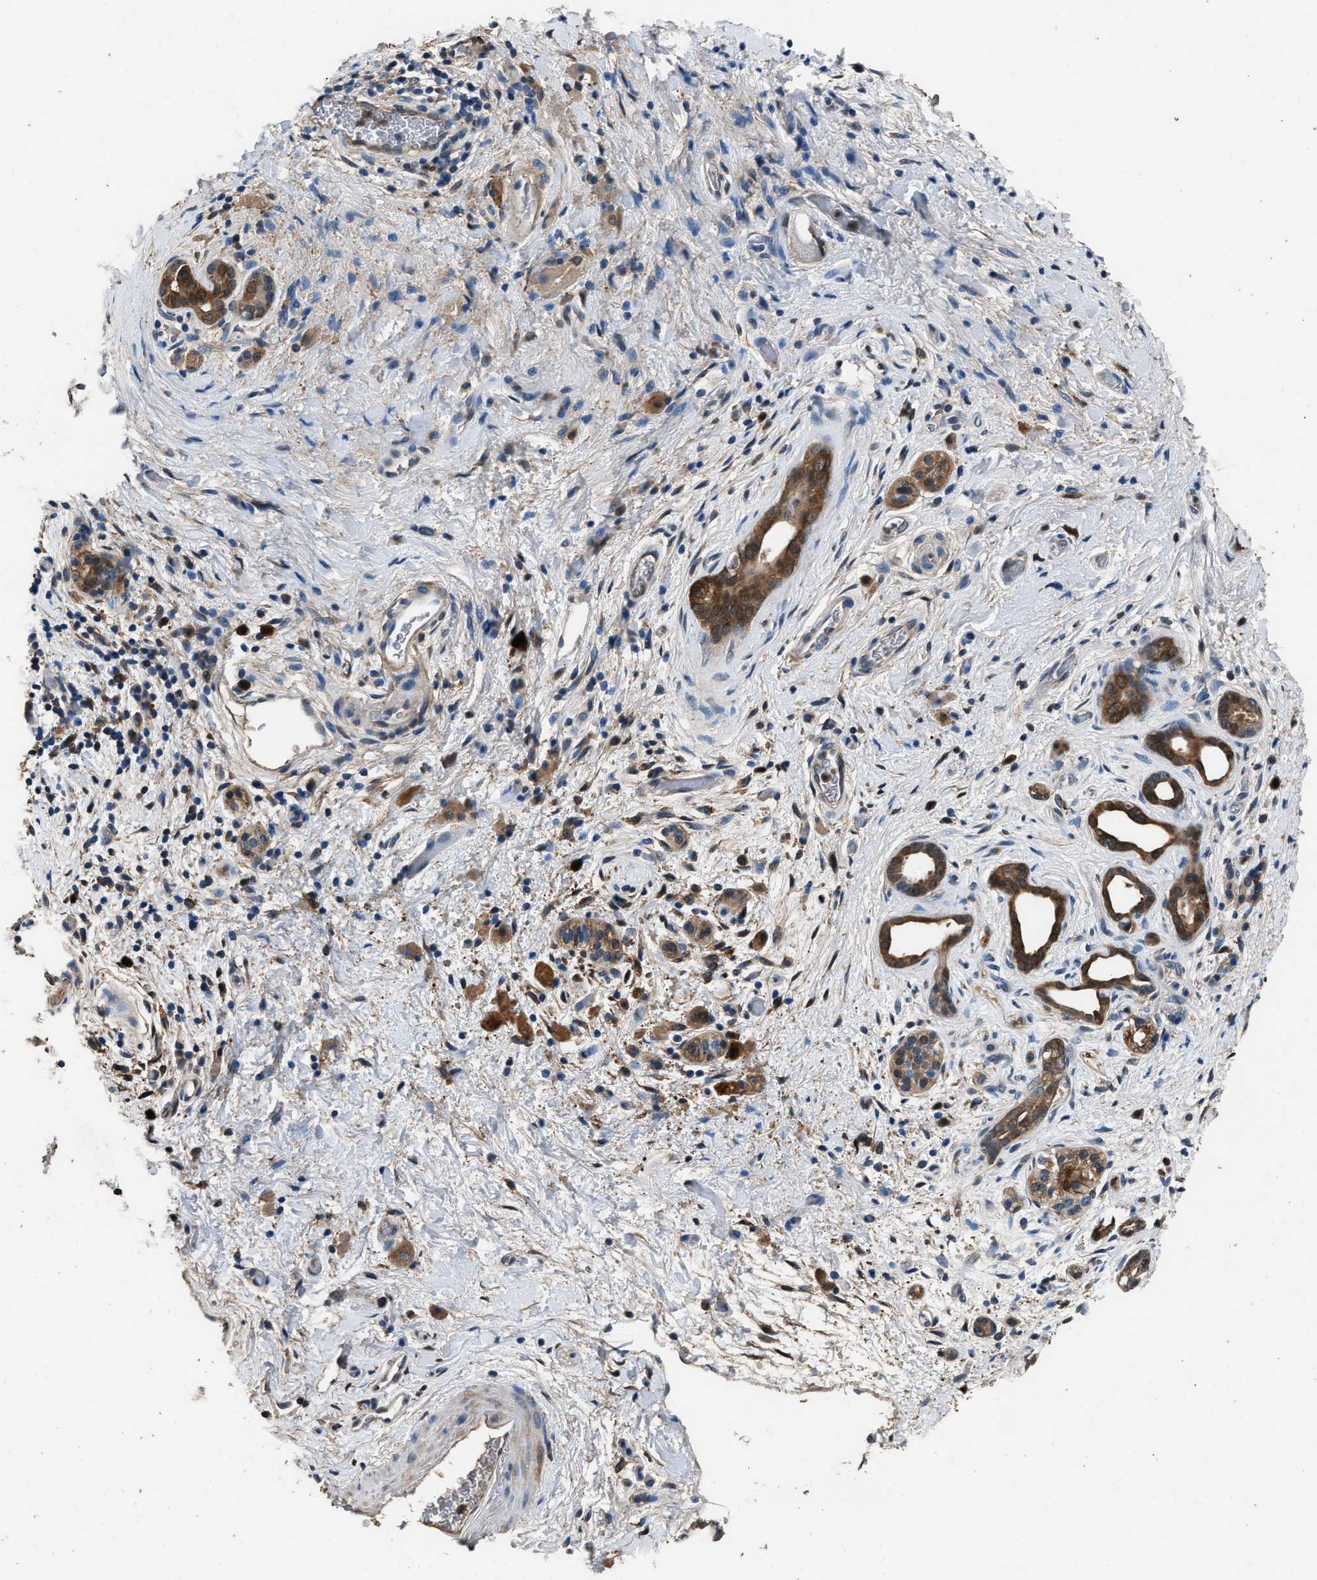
{"staining": {"intensity": "moderate", "quantity": ">75%", "location": "cytoplasmic/membranous"}, "tissue": "pancreatic cancer", "cell_type": "Tumor cells", "image_type": "cancer", "snomed": [{"axis": "morphology", "description": "Adenocarcinoma, NOS"}, {"axis": "topography", "description": "Pancreas"}], "caption": "Pancreatic adenocarcinoma tissue shows moderate cytoplasmic/membranous expression in about >75% of tumor cells", "gene": "GSTP1", "patient": {"sex": "male", "age": 55}}